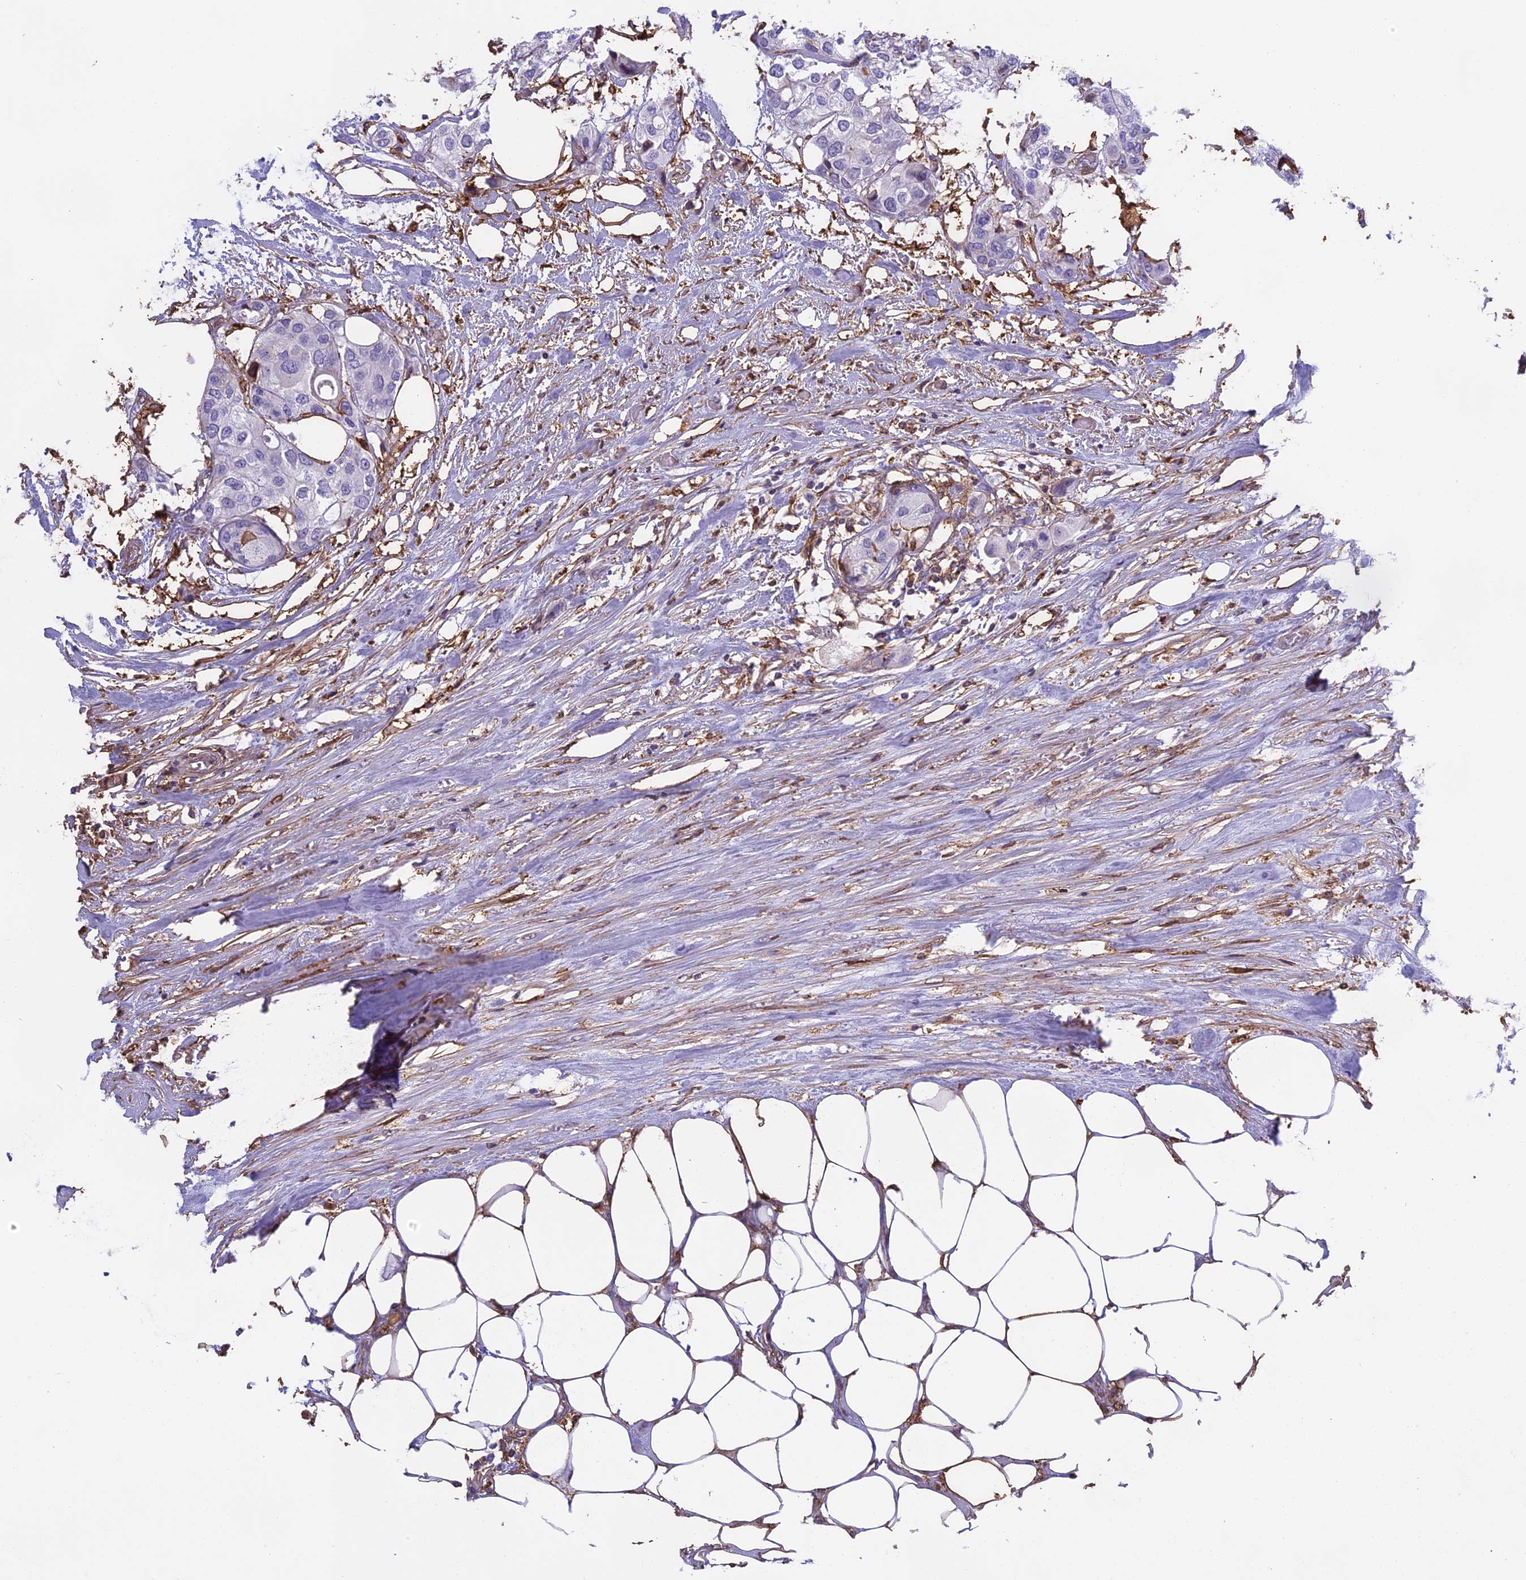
{"staining": {"intensity": "negative", "quantity": "none", "location": "none"}, "tissue": "urothelial cancer", "cell_type": "Tumor cells", "image_type": "cancer", "snomed": [{"axis": "morphology", "description": "Urothelial carcinoma, High grade"}, {"axis": "topography", "description": "Urinary bladder"}], "caption": "This is an immunohistochemistry histopathology image of urothelial cancer. There is no positivity in tumor cells.", "gene": "TMEM255B", "patient": {"sex": "male", "age": 64}}